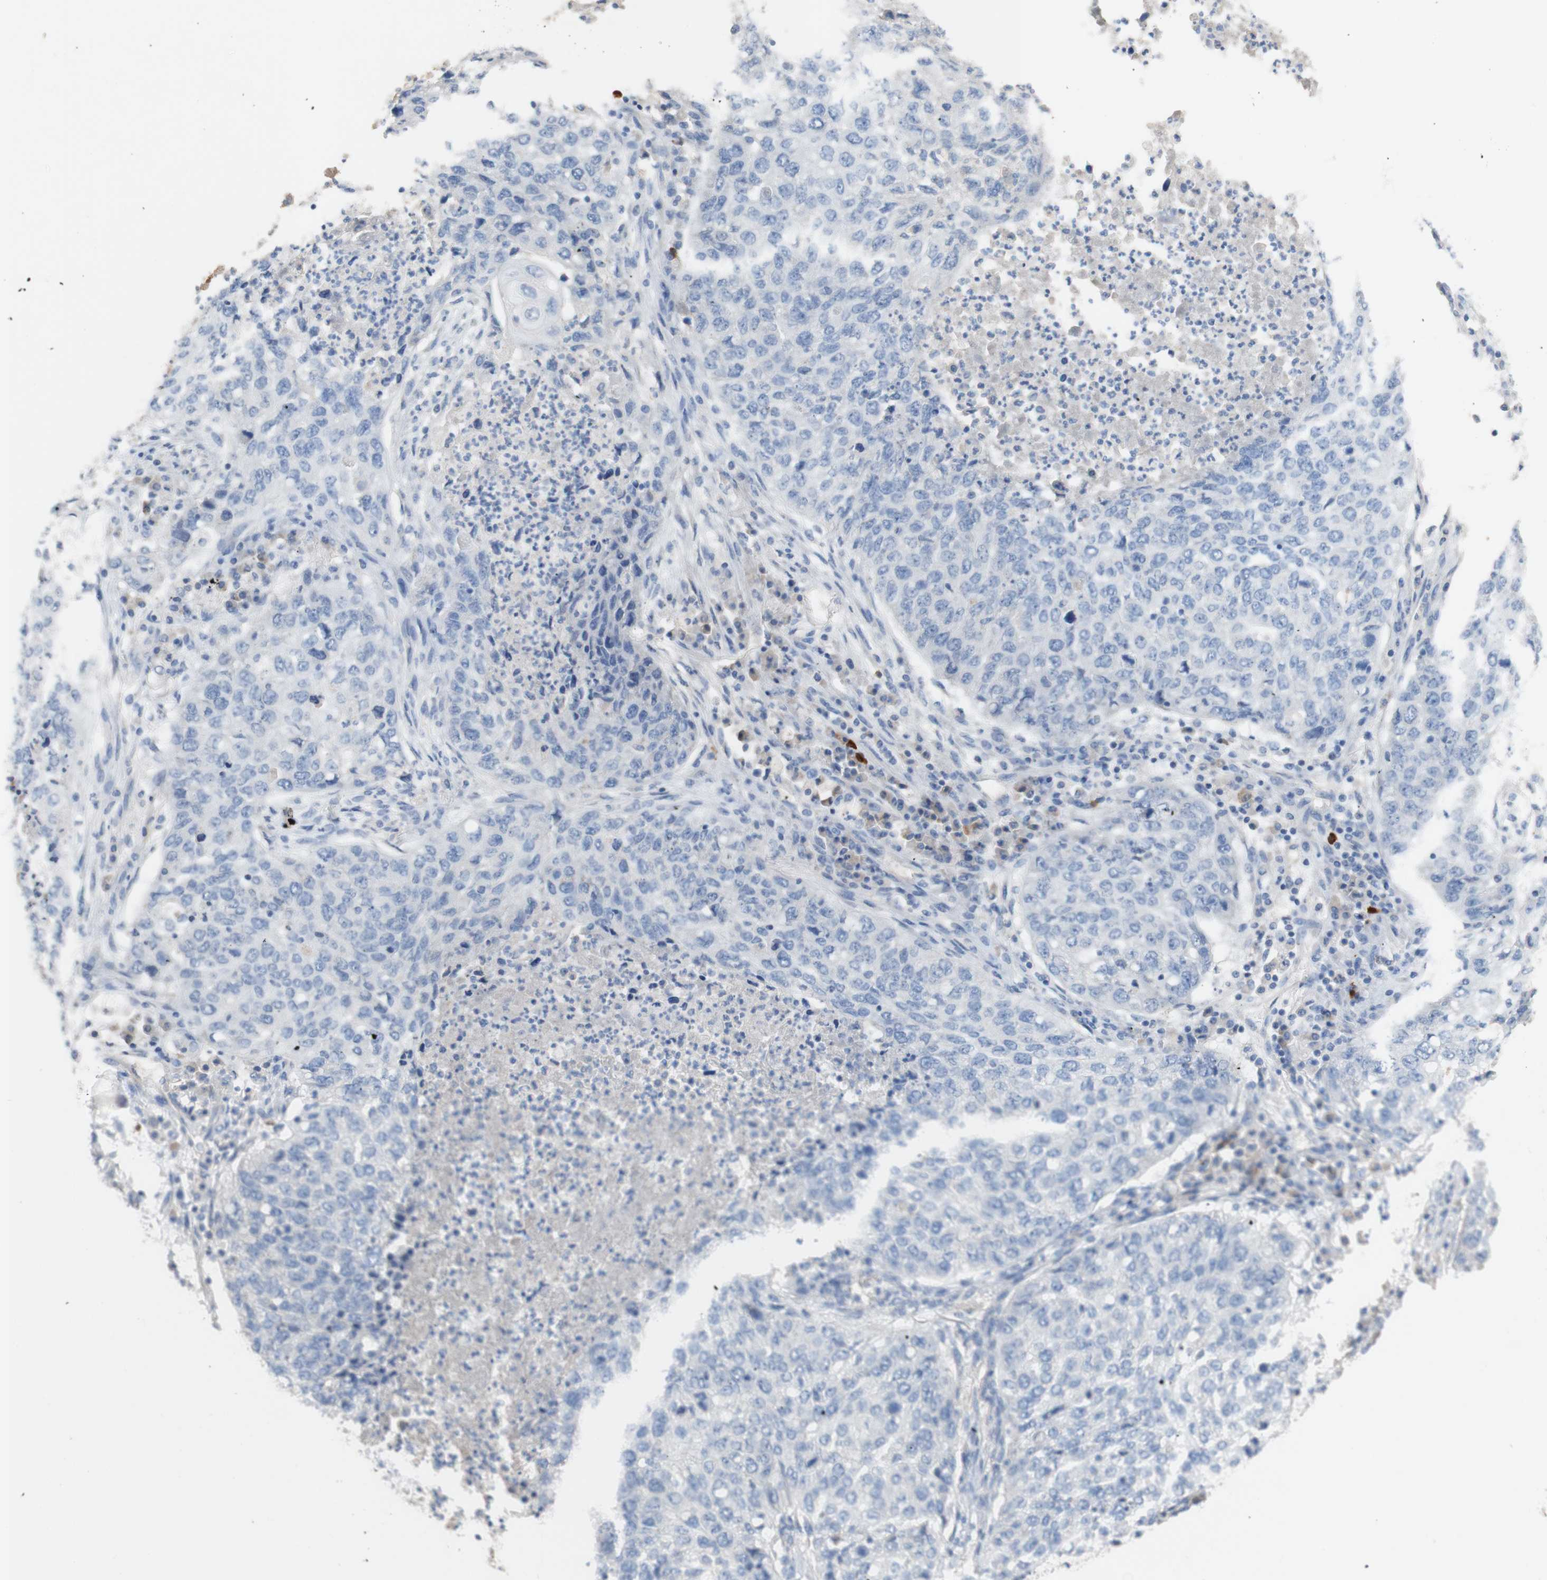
{"staining": {"intensity": "negative", "quantity": "none", "location": "none"}, "tissue": "lung cancer", "cell_type": "Tumor cells", "image_type": "cancer", "snomed": [{"axis": "morphology", "description": "Squamous cell carcinoma, NOS"}, {"axis": "topography", "description": "Lung"}], "caption": "Squamous cell carcinoma (lung) was stained to show a protein in brown. There is no significant expression in tumor cells.", "gene": "PACSIN1", "patient": {"sex": "female", "age": 63}}